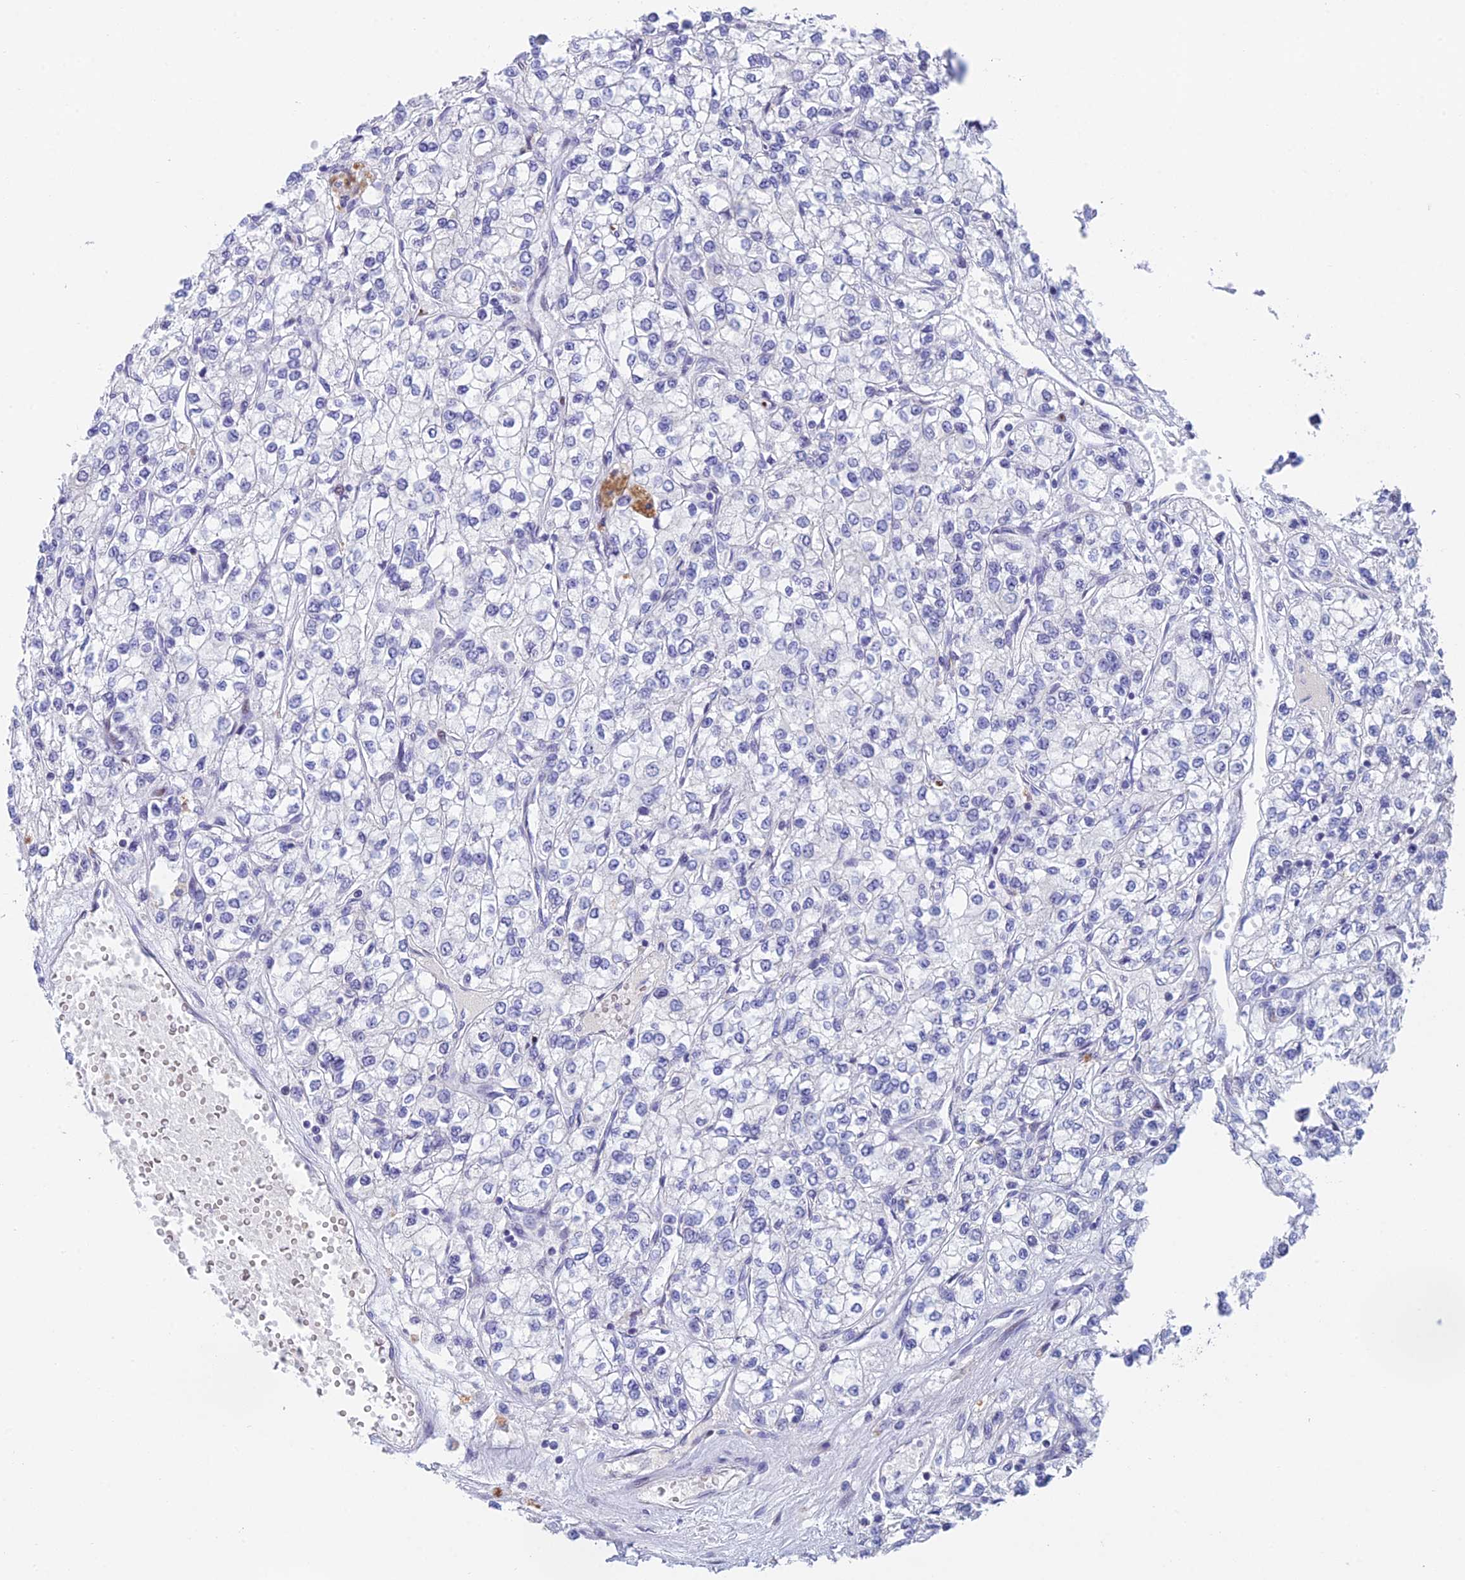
{"staining": {"intensity": "negative", "quantity": "none", "location": "none"}, "tissue": "renal cancer", "cell_type": "Tumor cells", "image_type": "cancer", "snomed": [{"axis": "morphology", "description": "Adenocarcinoma, NOS"}, {"axis": "topography", "description": "Kidney"}], "caption": "Tumor cells are negative for protein expression in human renal adenocarcinoma. The staining was performed using DAB to visualize the protein expression in brown, while the nuclei were stained in blue with hematoxylin (Magnification: 20x).", "gene": "REXO5", "patient": {"sex": "male", "age": 80}}